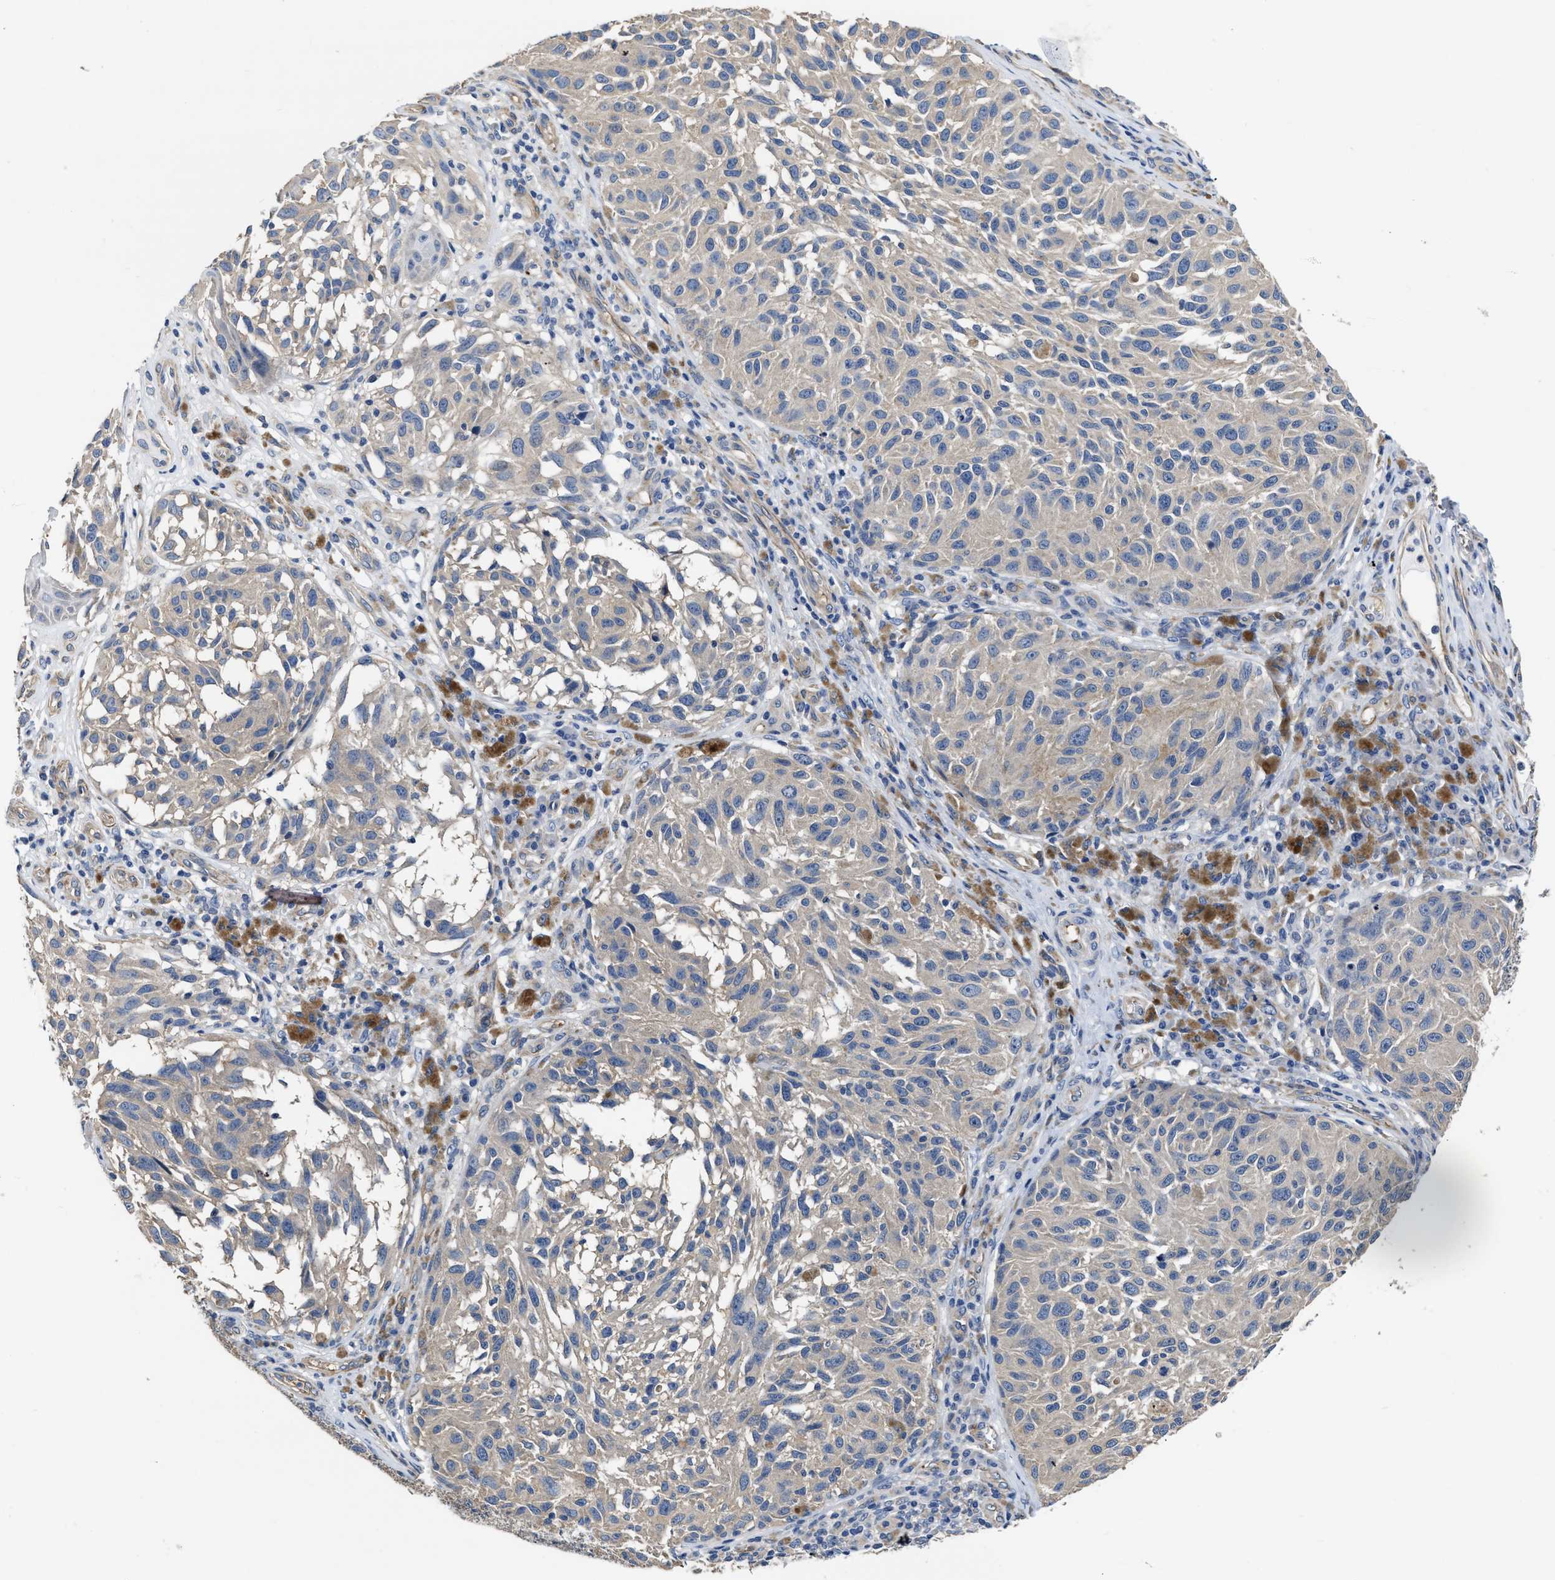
{"staining": {"intensity": "weak", "quantity": ">75%", "location": "cytoplasmic/membranous"}, "tissue": "melanoma", "cell_type": "Tumor cells", "image_type": "cancer", "snomed": [{"axis": "morphology", "description": "Malignant melanoma, NOS"}, {"axis": "topography", "description": "Skin"}], "caption": "A histopathology image of human melanoma stained for a protein exhibits weak cytoplasmic/membranous brown staining in tumor cells.", "gene": "C22orf42", "patient": {"sex": "female", "age": 73}}